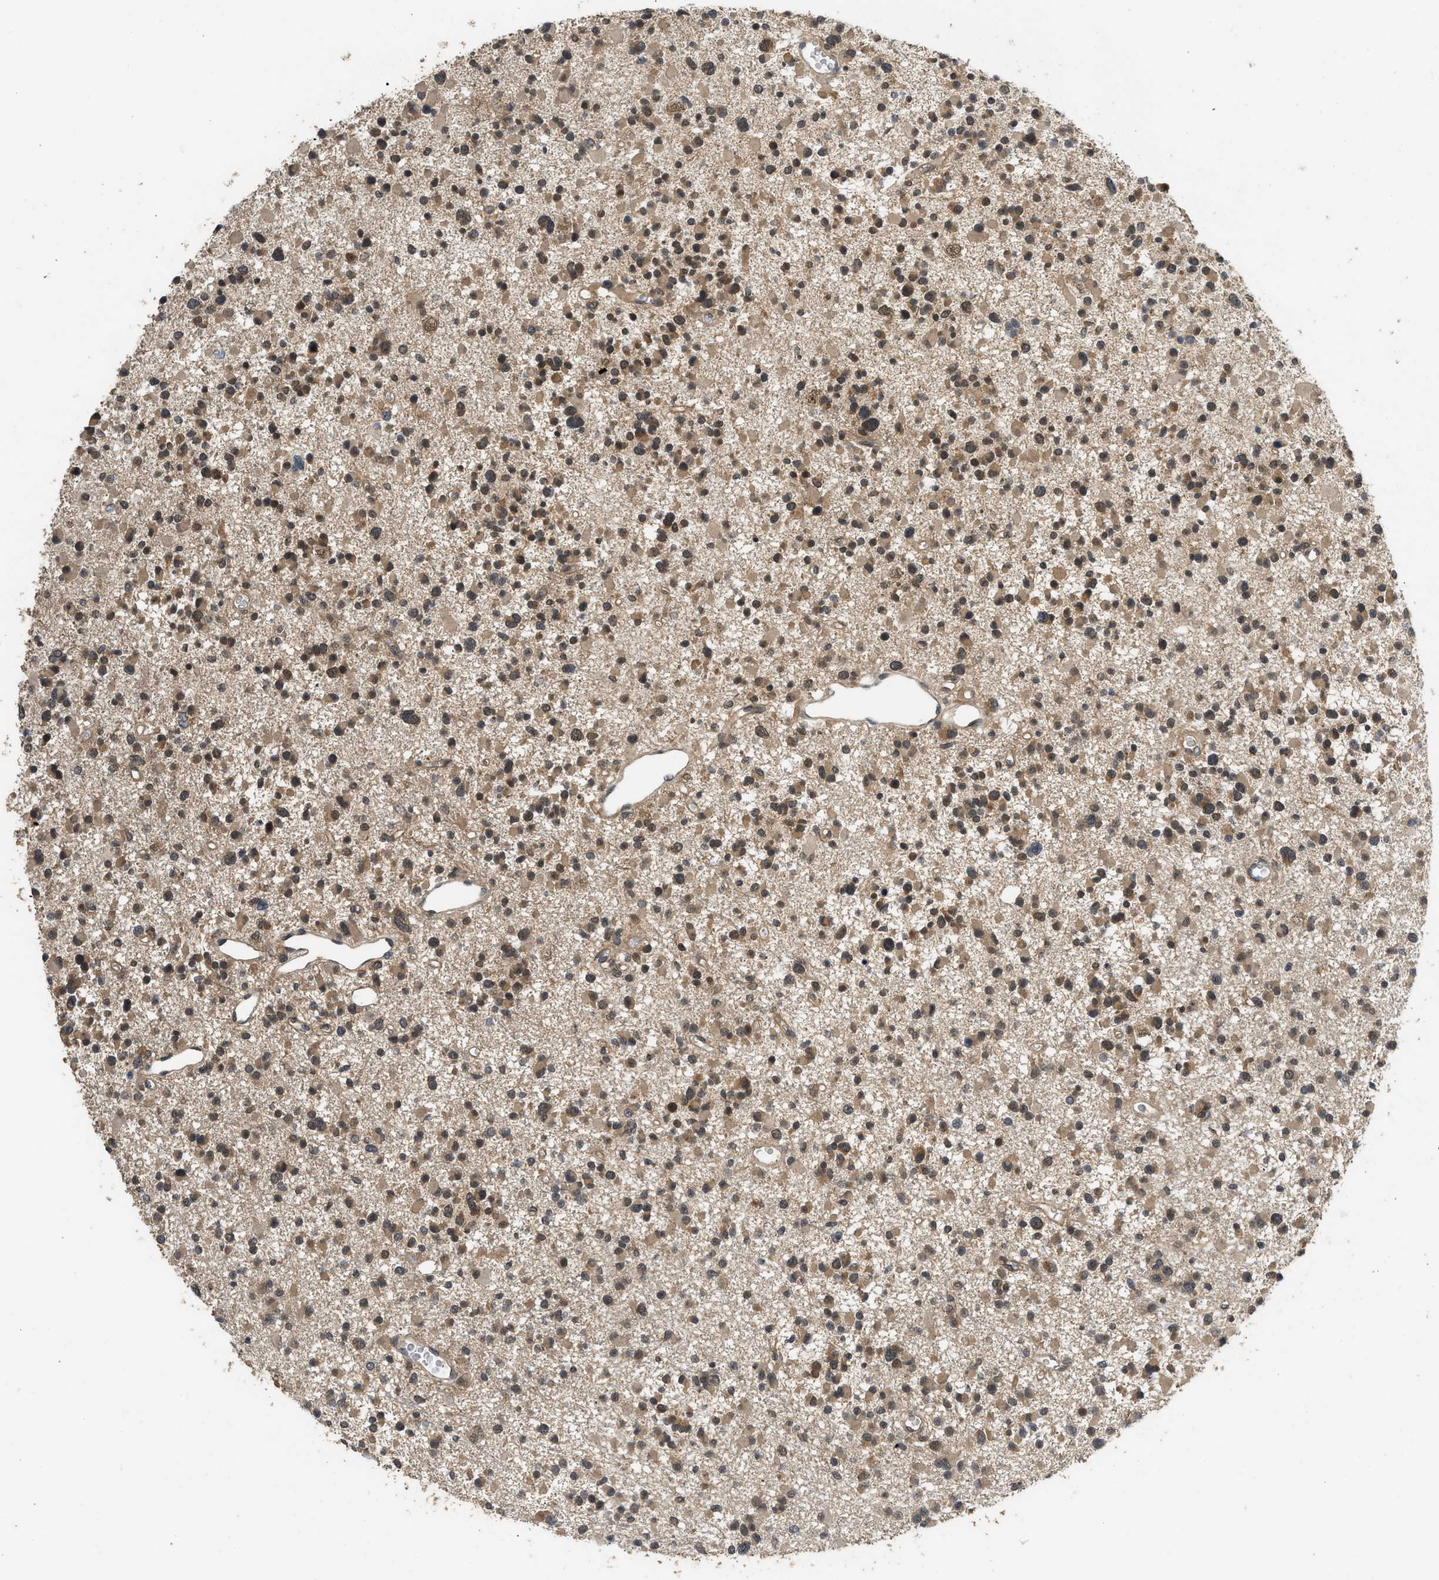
{"staining": {"intensity": "moderate", "quantity": ">75%", "location": "cytoplasmic/membranous,nuclear"}, "tissue": "glioma", "cell_type": "Tumor cells", "image_type": "cancer", "snomed": [{"axis": "morphology", "description": "Glioma, malignant, Low grade"}, {"axis": "topography", "description": "Brain"}], "caption": "A histopathology image of glioma stained for a protein shows moderate cytoplasmic/membranous and nuclear brown staining in tumor cells.", "gene": "GET1", "patient": {"sex": "female", "age": 22}}